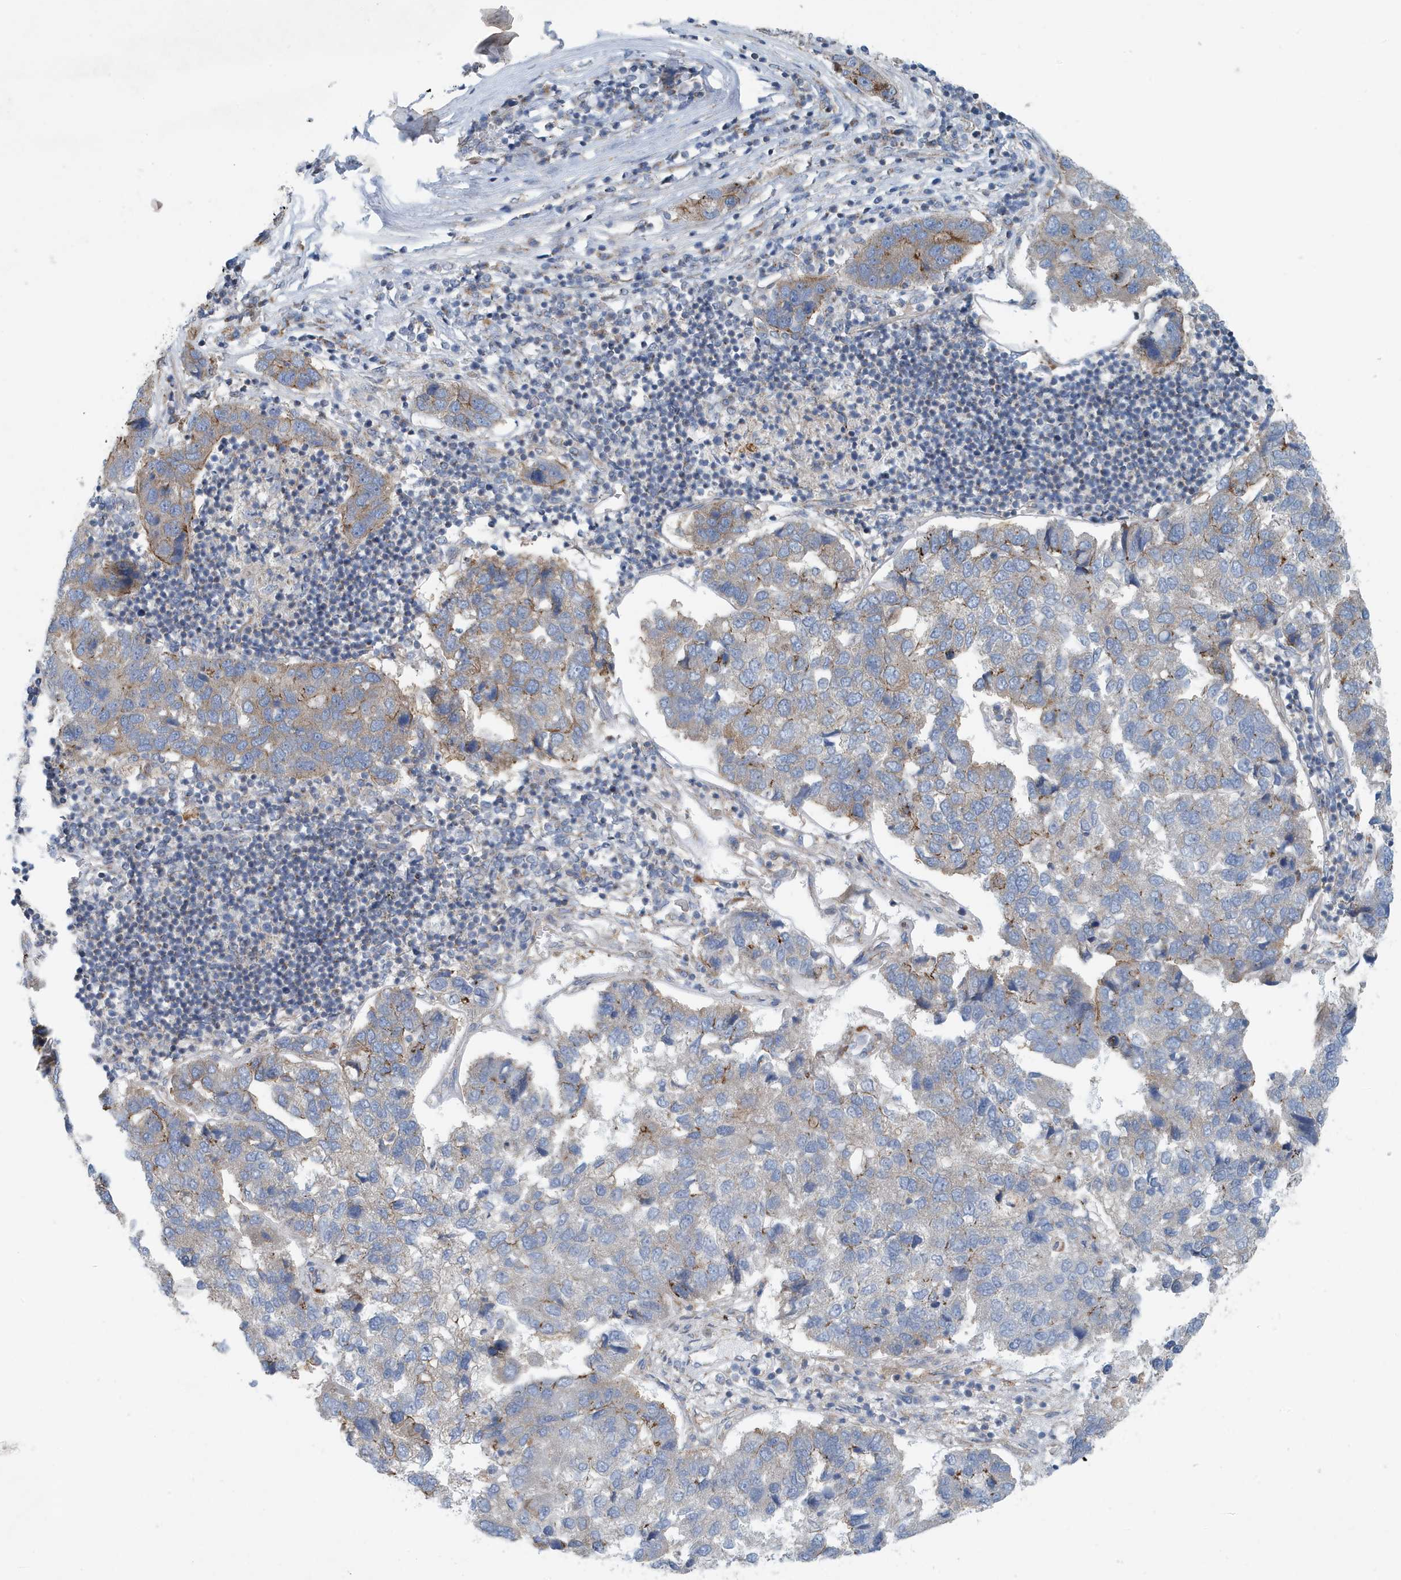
{"staining": {"intensity": "moderate", "quantity": "<25%", "location": "cytoplasmic/membranous"}, "tissue": "pancreatic cancer", "cell_type": "Tumor cells", "image_type": "cancer", "snomed": [{"axis": "morphology", "description": "Adenocarcinoma, NOS"}, {"axis": "topography", "description": "Pancreas"}], "caption": "Immunohistochemical staining of human pancreatic cancer (adenocarcinoma) reveals low levels of moderate cytoplasmic/membranous positivity in approximately <25% of tumor cells.", "gene": "PPM1M", "patient": {"sex": "female", "age": 61}}